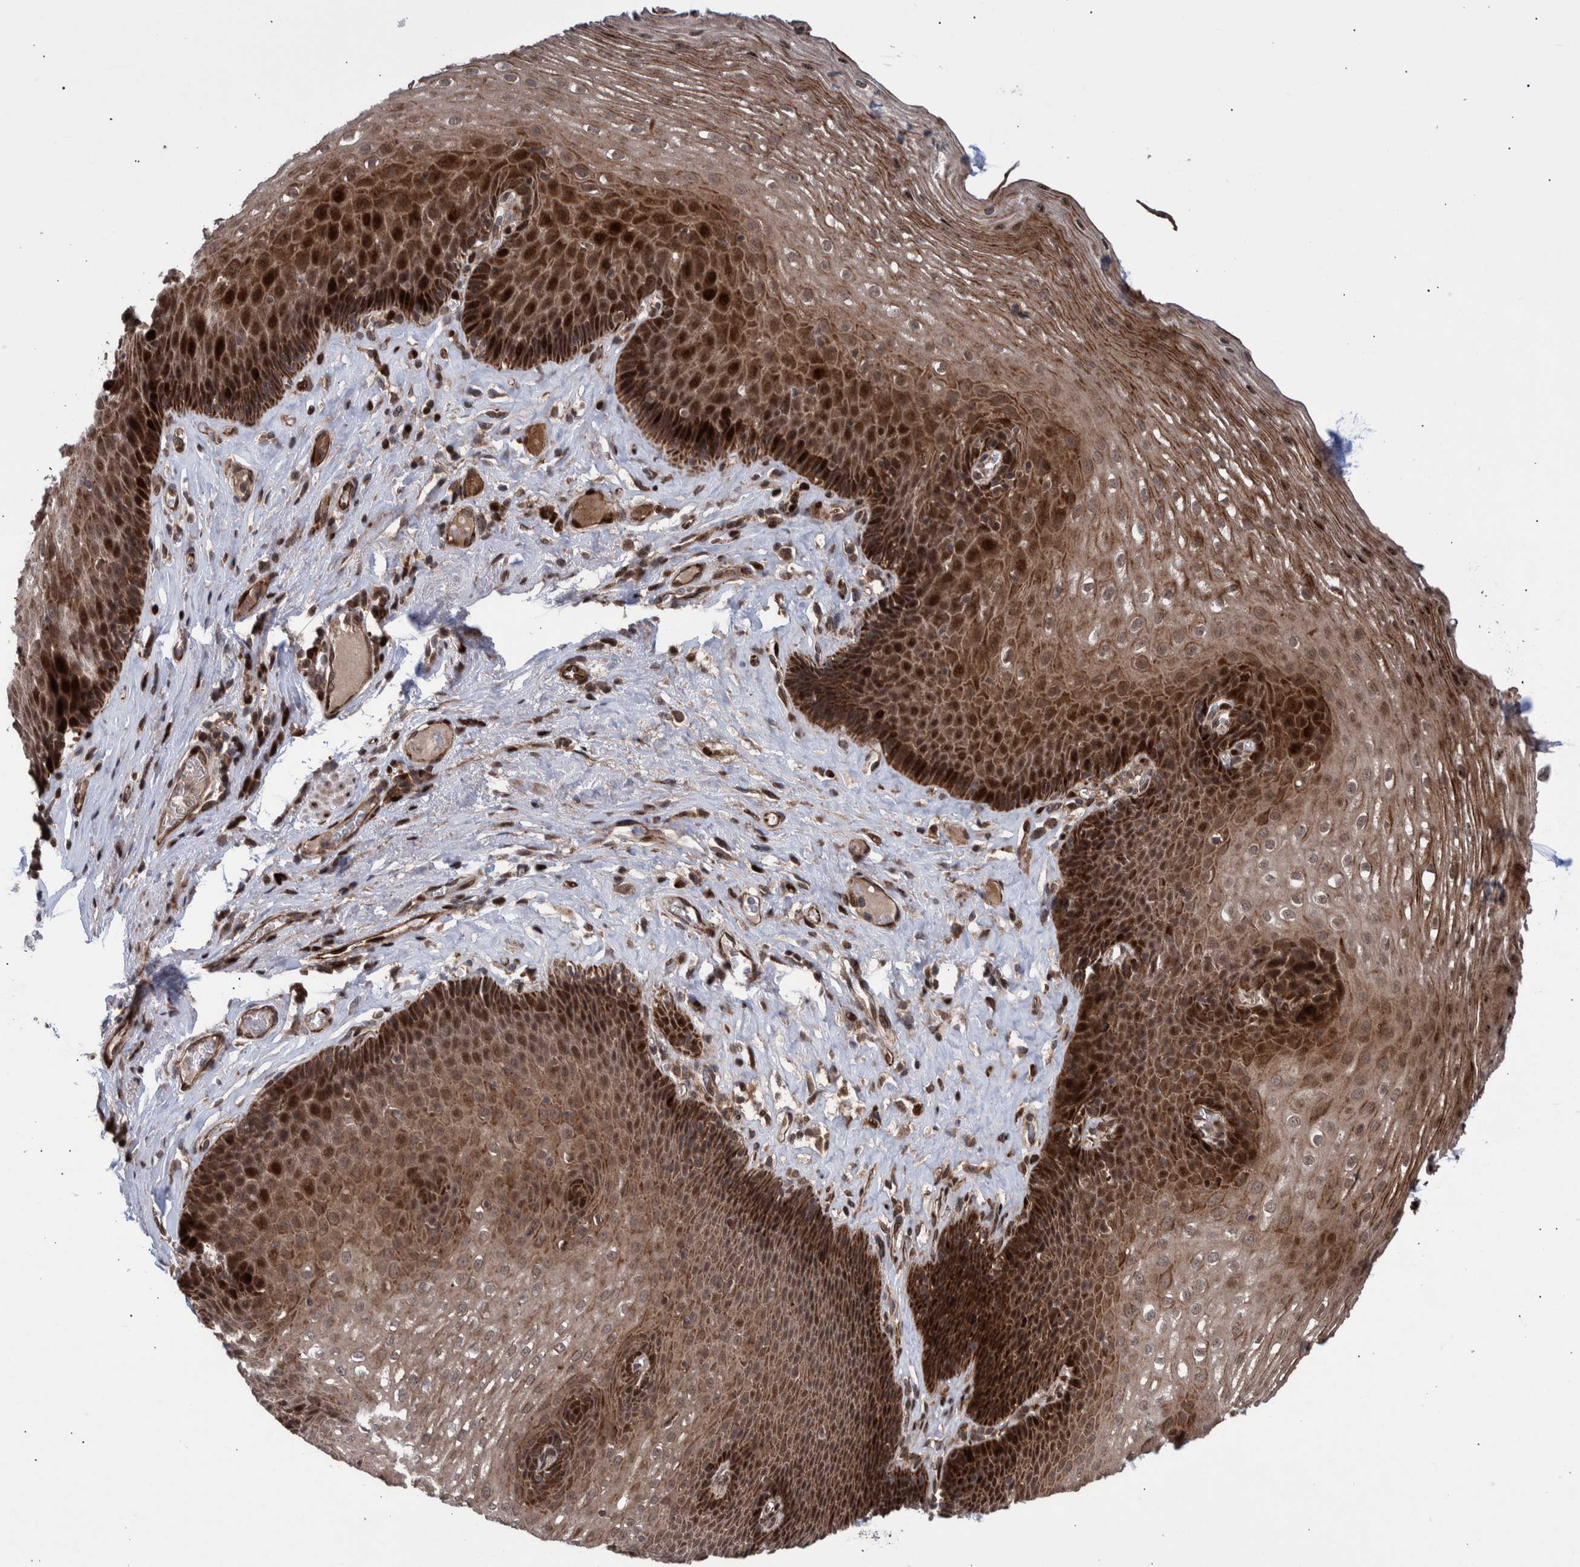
{"staining": {"intensity": "strong", "quantity": ">75%", "location": "cytoplasmic/membranous,nuclear"}, "tissue": "esophagus", "cell_type": "Squamous epithelial cells", "image_type": "normal", "snomed": [{"axis": "morphology", "description": "Normal tissue, NOS"}, {"axis": "topography", "description": "Esophagus"}], "caption": "A micrograph of esophagus stained for a protein shows strong cytoplasmic/membranous,nuclear brown staining in squamous epithelial cells.", "gene": "SHISA6", "patient": {"sex": "female", "age": 66}}